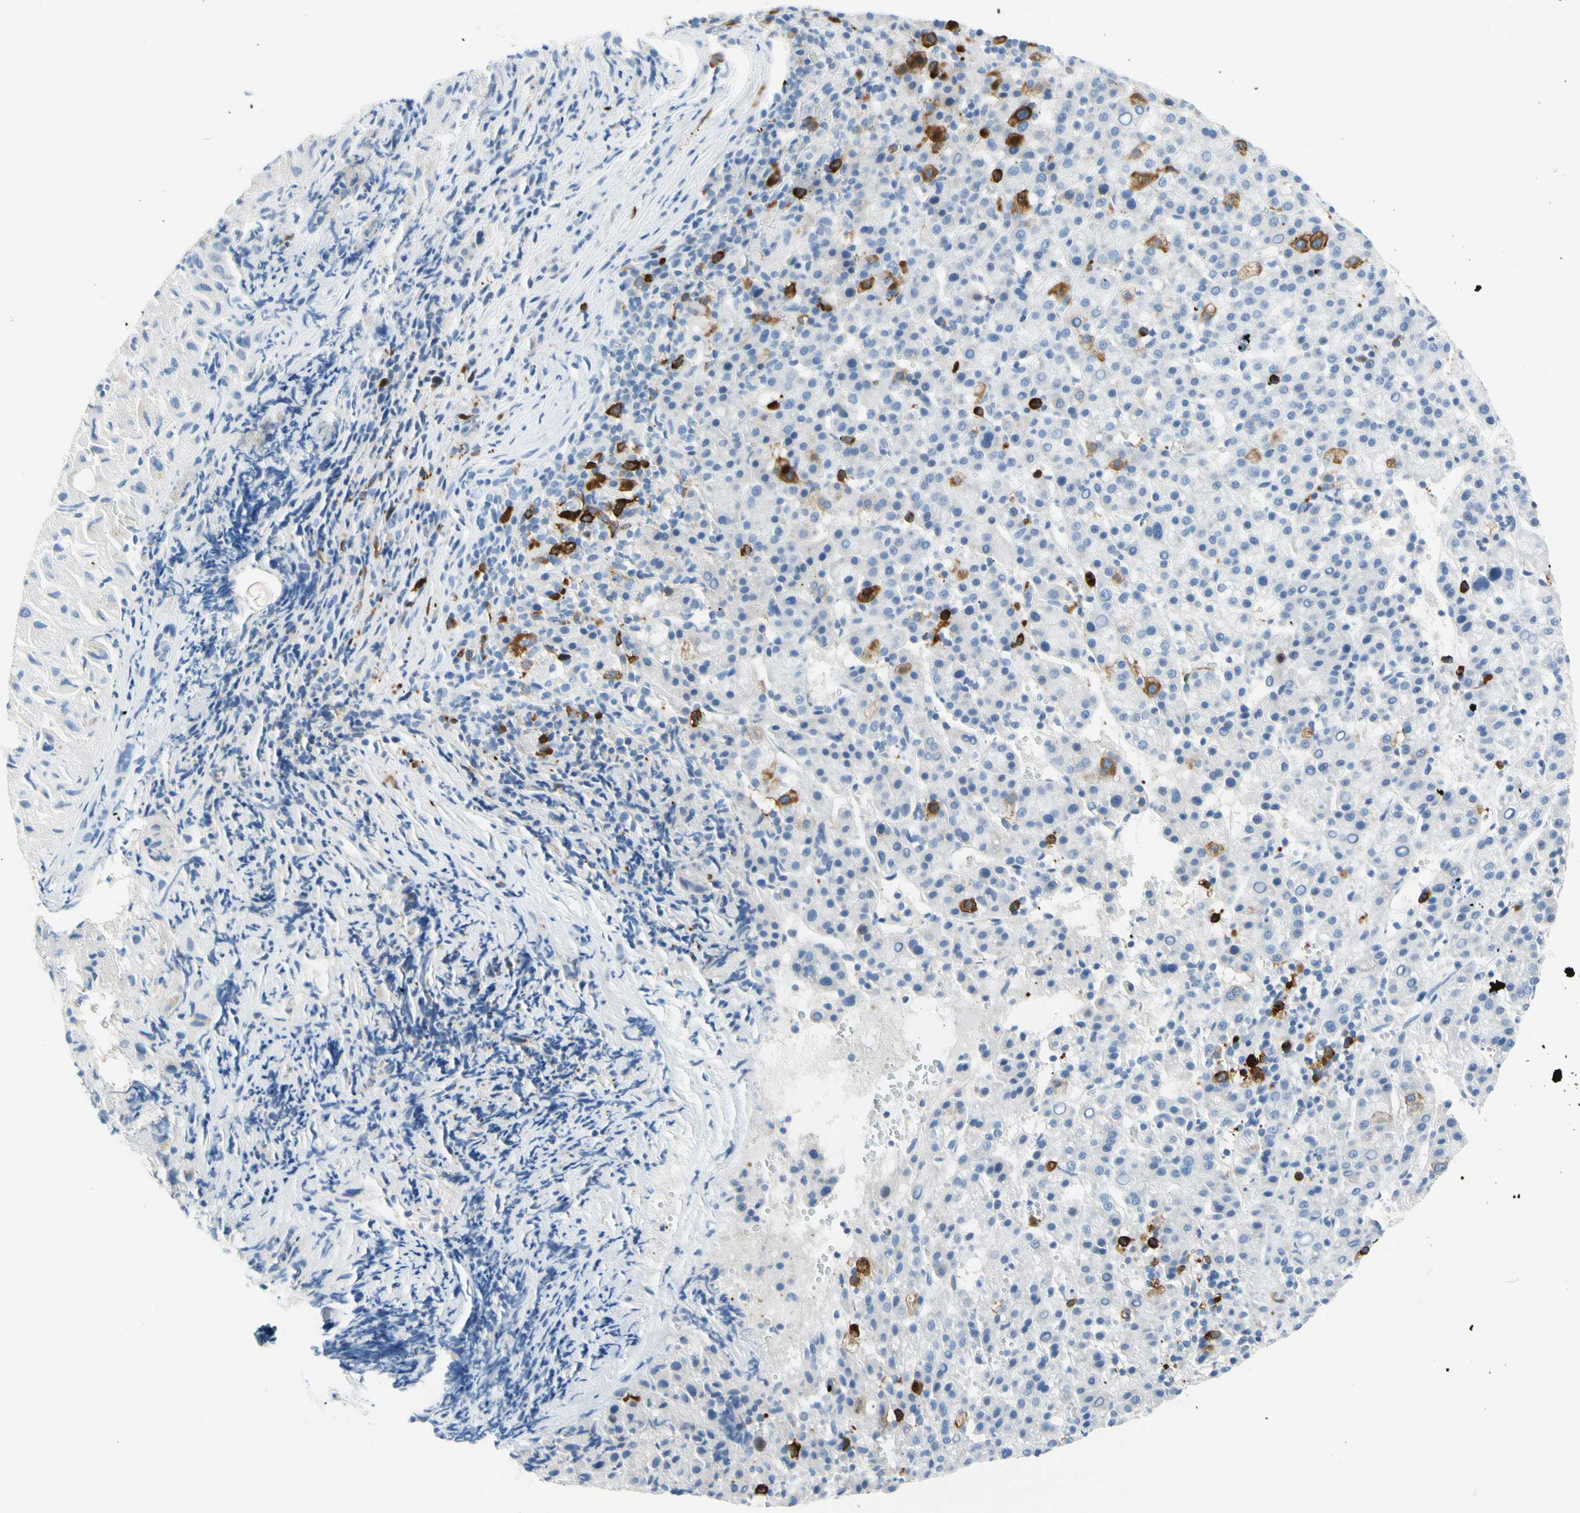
{"staining": {"intensity": "moderate", "quantity": "<25%", "location": "cytoplasmic/membranous"}, "tissue": "liver cancer", "cell_type": "Tumor cells", "image_type": "cancer", "snomed": [{"axis": "morphology", "description": "Carcinoma, Hepatocellular, NOS"}, {"axis": "topography", "description": "Liver"}], "caption": "A histopathology image showing moderate cytoplasmic/membranous expression in approximately <25% of tumor cells in liver cancer, as visualized by brown immunohistochemical staining.", "gene": "TACC3", "patient": {"sex": "female", "age": 58}}